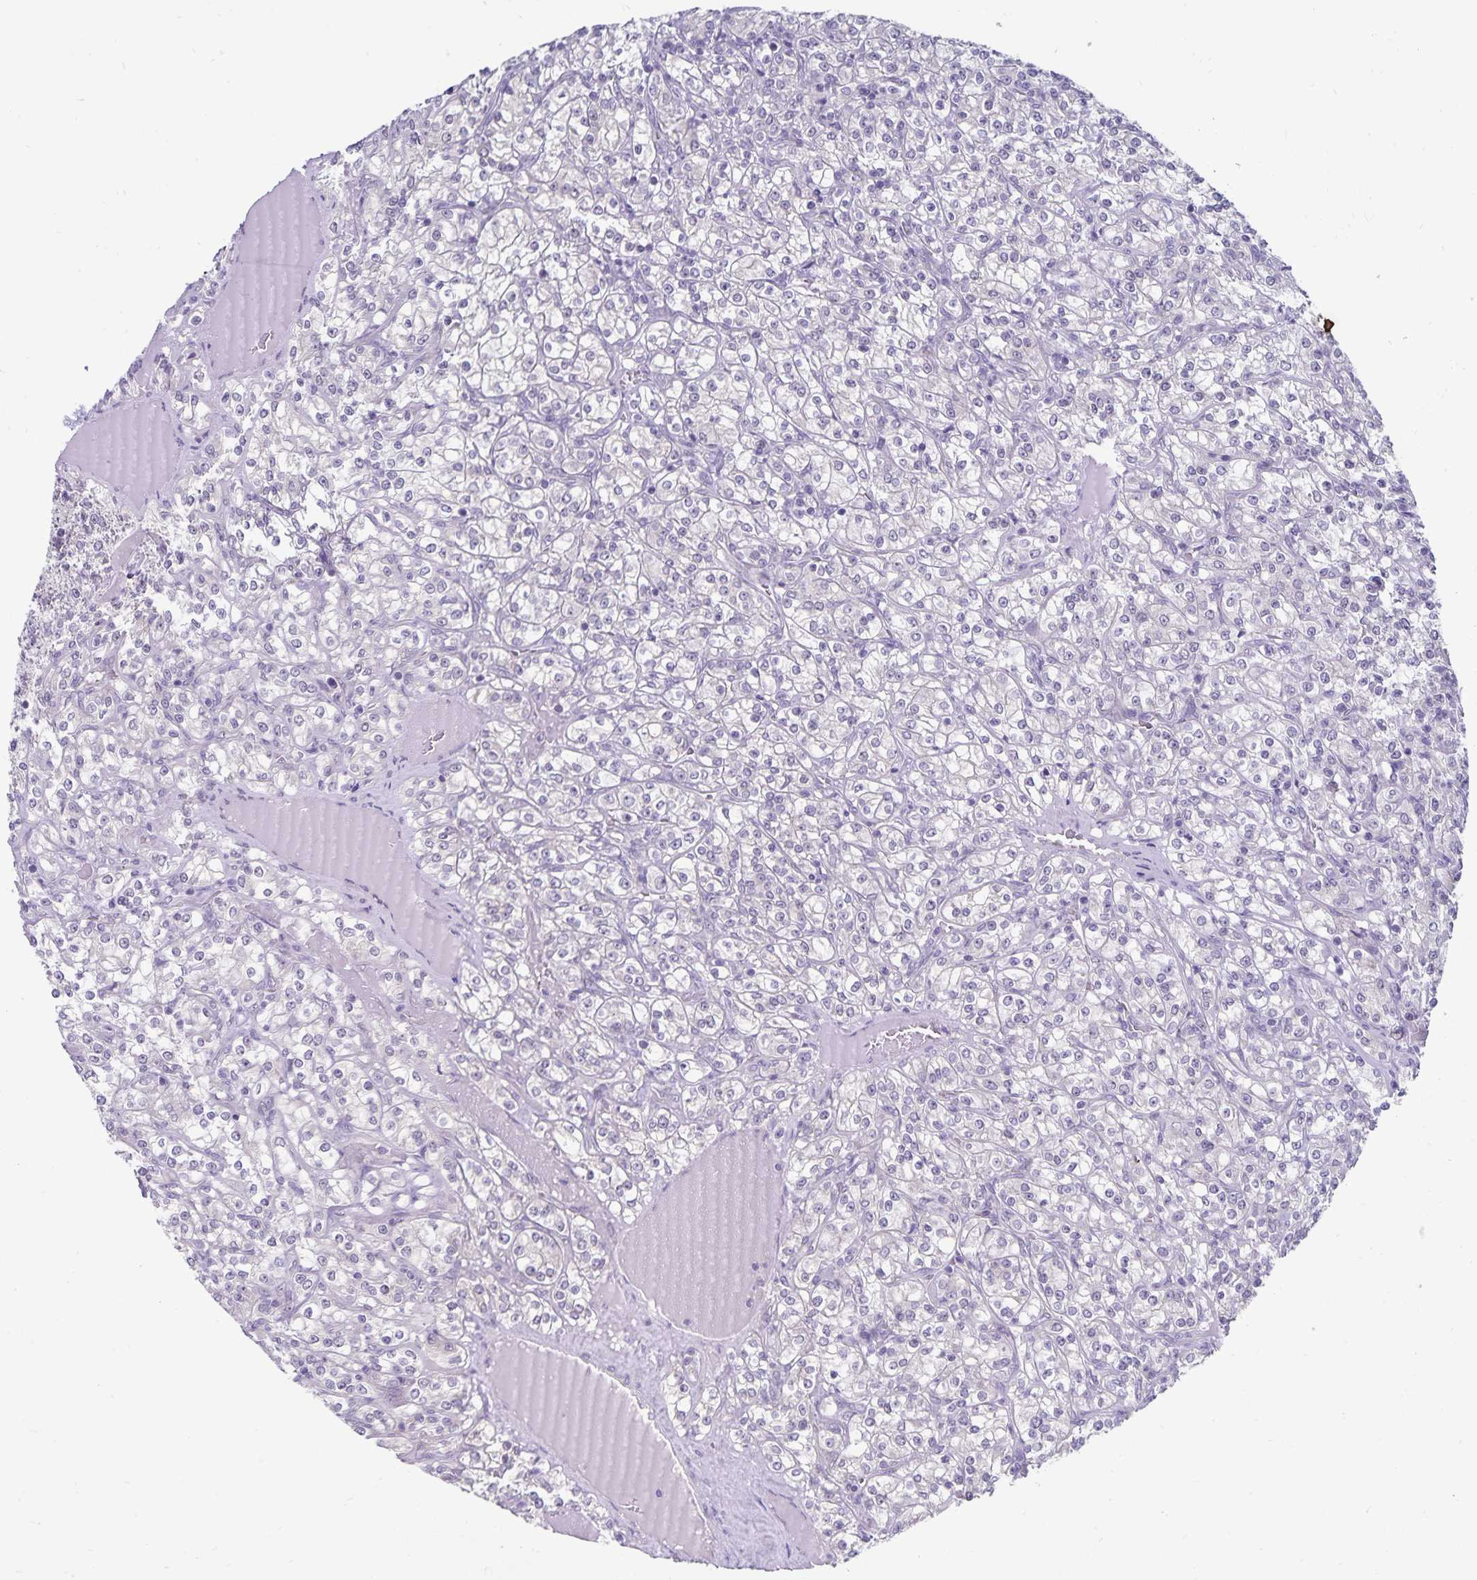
{"staining": {"intensity": "negative", "quantity": "none", "location": "none"}, "tissue": "renal cancer", "cell_type": "Tumor cells", "image_type": "cancer", "snomed": [{"axis": "morphology", "description": "Adenocarcinoma, NOS"}, {"axis": "topography", "description": "Kidney"}], "caption": "Micrograph shows no protein positivity in tumor cells of renal adenocarcinoma tissue.", "gene": "CDKN2B", "patient": {"sex": "male", "age": 77}}